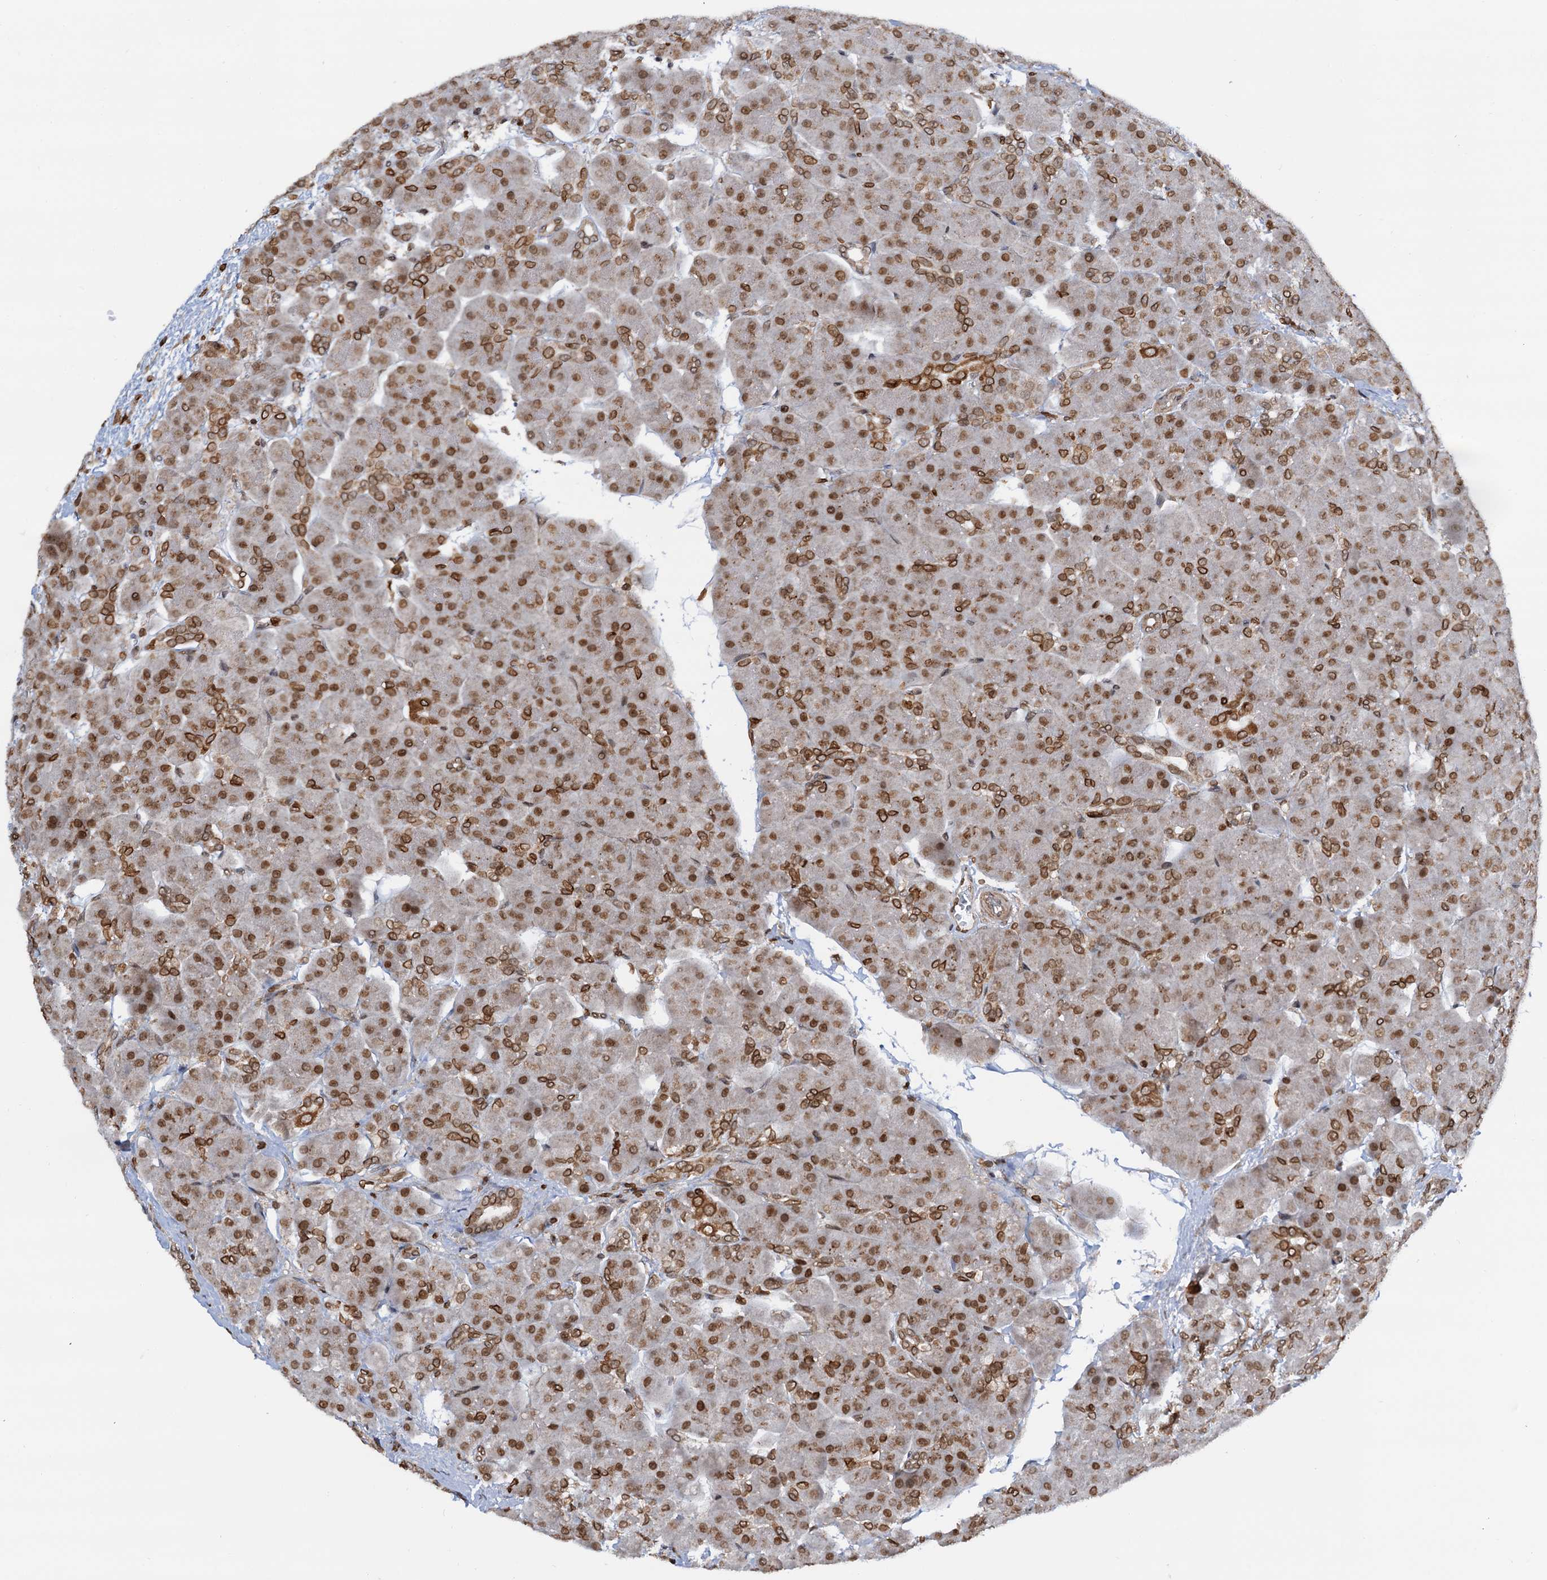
{"staining": {"intensity": "moderate", "quantity": ">75%", "location": "cytoplasmic/membranous,nuclear"}, "tissue": "pancreas", "cell_type": "Exocrine glandular cells", "image_type": "normal", "snomed": [{"axis": "morphology", "description": "Normal tissue, NOS"}, {"axis": "topography", "description": "Pancreas"}], "caption": "The immunohistochemical stain shows moderate cytoplasmic/membranous,nuclear staining in exocrine glandular cells of unremarkable pancreas.", "gene": "ZC3H13", "patient": {"sex": "male", "age": 66}}